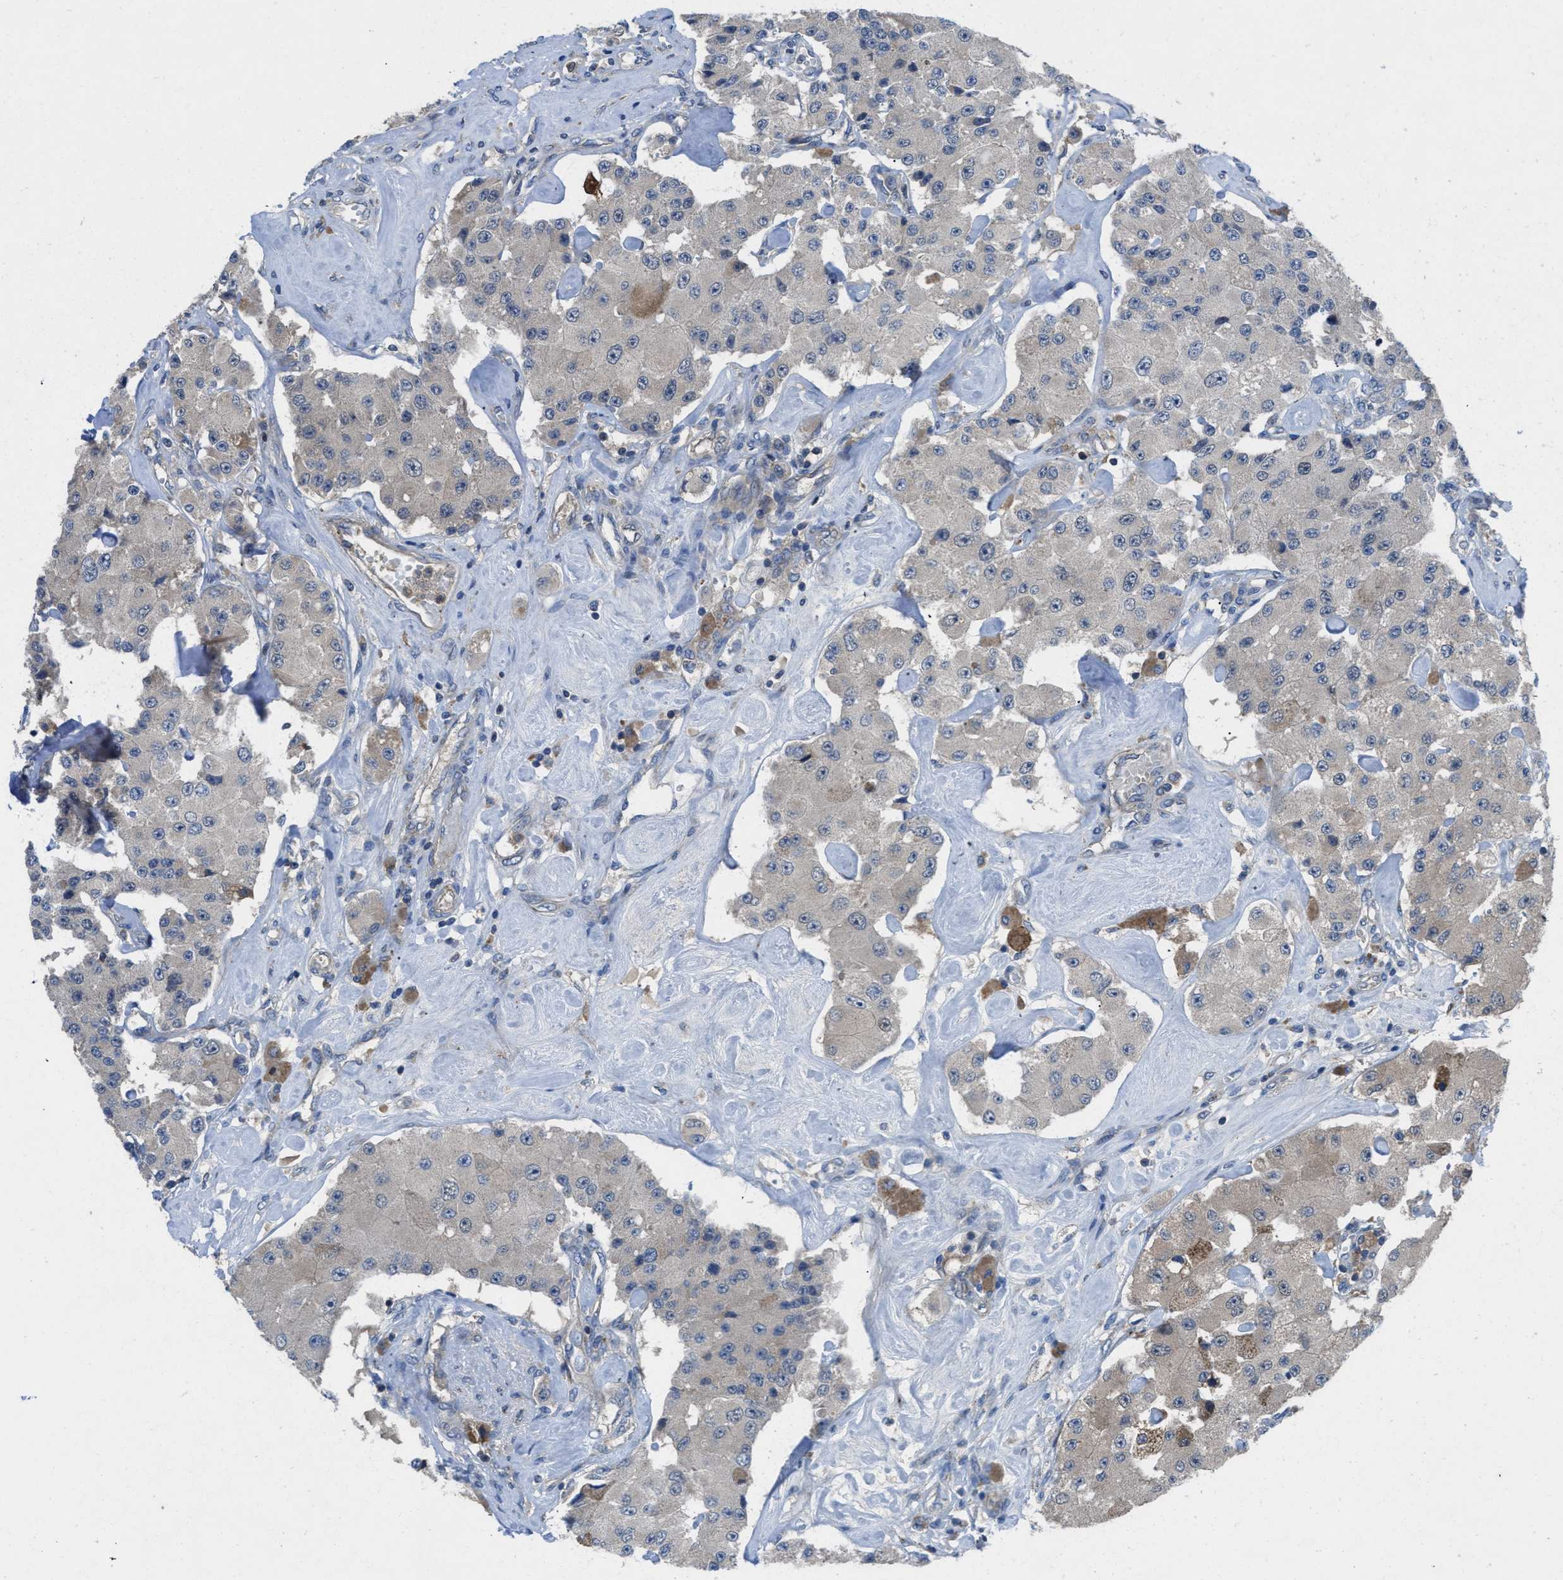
{"staining": {"intensity": "weak", "quantity": "25%-75%", "location": "cytoplasmic/membranous"}, "tissue": "carcinoid", "cell_type": "Tumor cells", "image_type": "cancer", "snomed": [{"axis": "morphology", "description": "Carcinoid, malignant, NOS"}, {"axis": "topography", "description": "Pancreas"}], "caption": "Protein positivity by IHC exhibits weak cytoplasmic/membranous positivity in about 25%-75% of tumor cells in carcinoid (malignant).", "gene": "MAP3K20", "patient": {"sex": "male", "age": 41}}